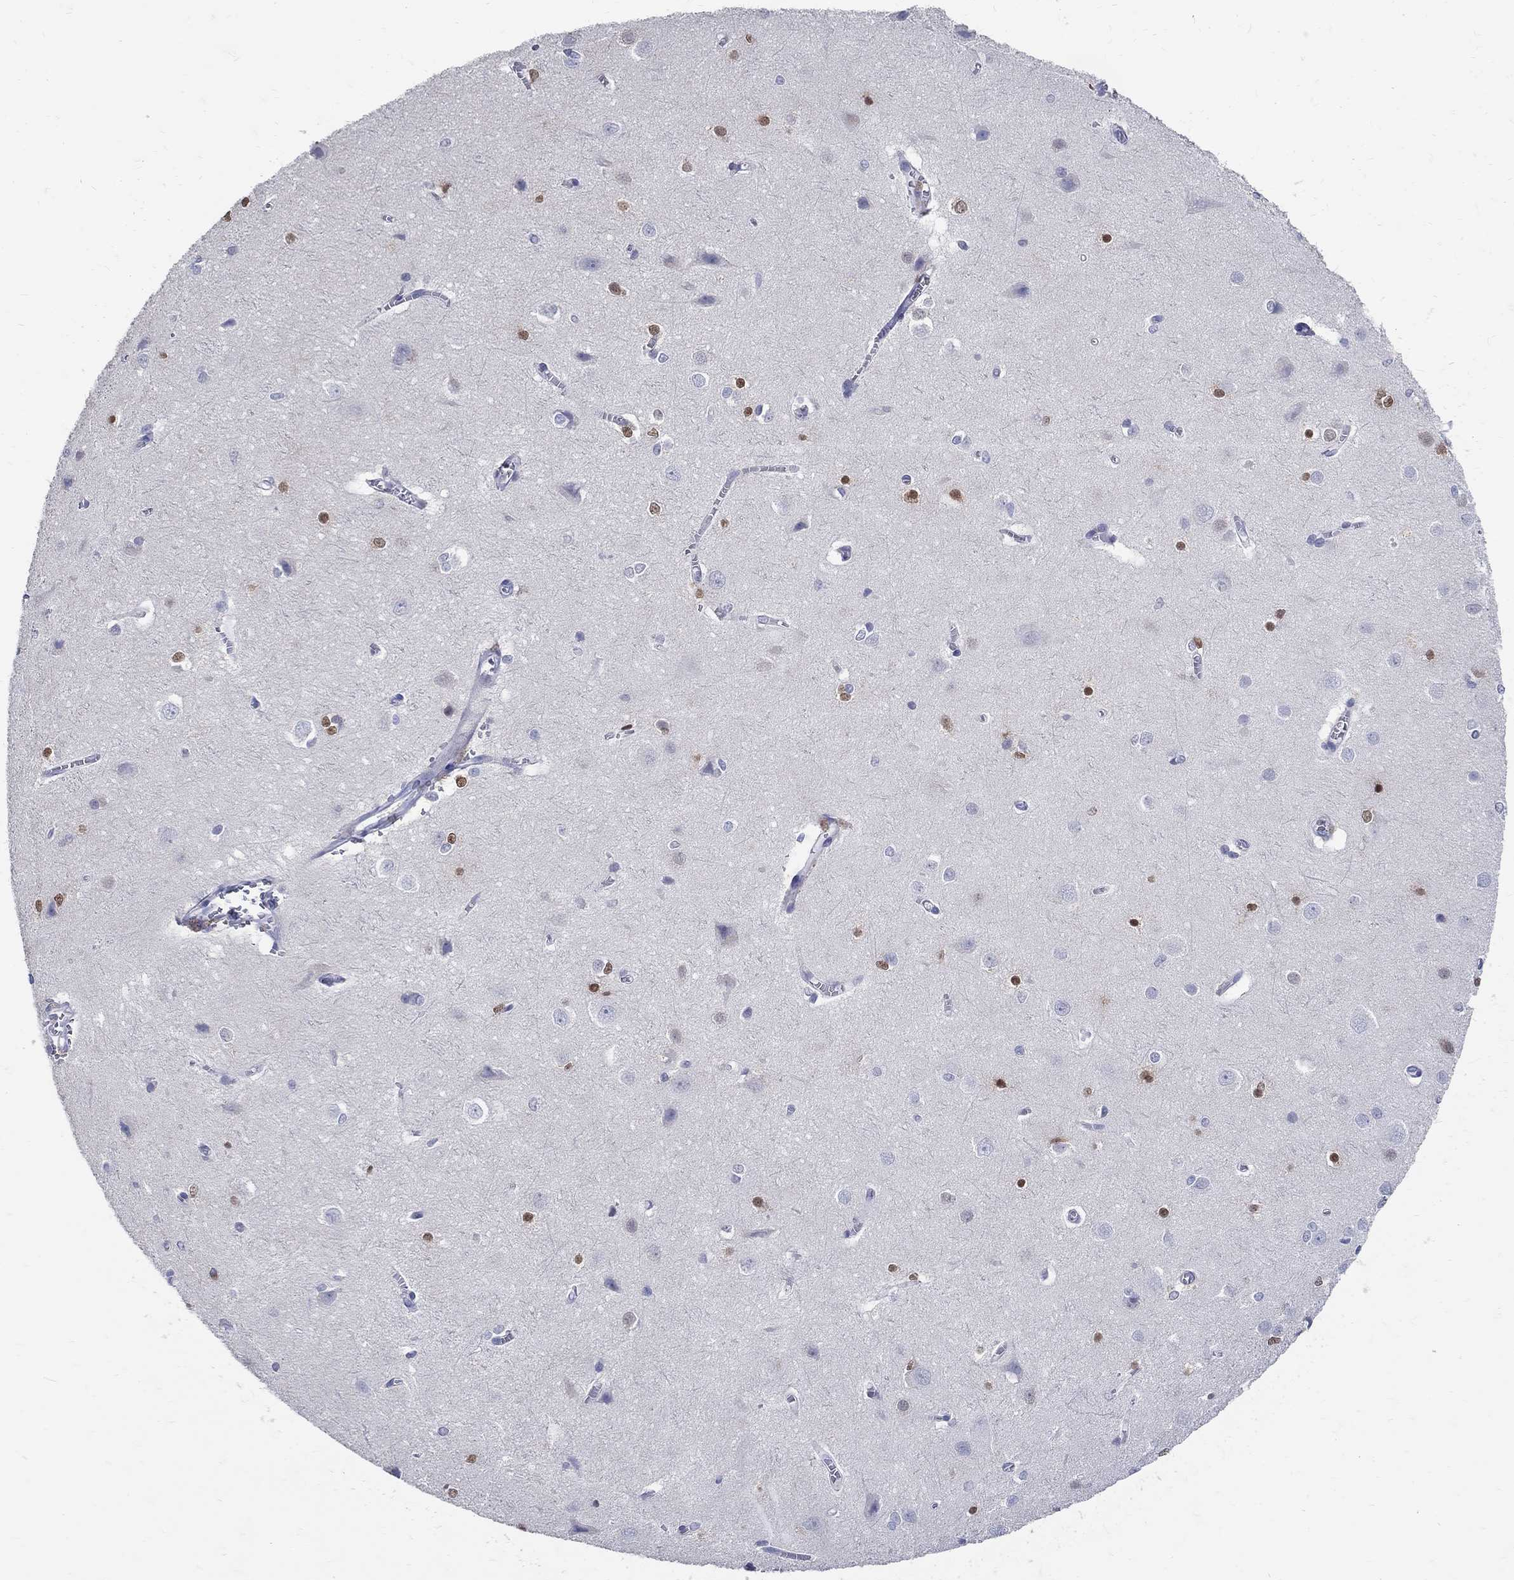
{"staining": {"intensity": "negative", "quantity": "none", "location": "none"}, "tissue": "cerebral cortex", "cell_type": "Endothelial cells", "image_type": "normal", "snomed": [{"axis": "morphology", "description": "Normal tissue, NOS"}, {"axis": "topography", "description": "Cerebral cortex"}], "caption": "A histopathology image of human cerebral cortex is negative for staining in endothelial cells. (DAB IHC visualized using brightfield microscopy, high magnification).", "gene": "SOX2", "patient": {"sex": "male", "age": 37}}